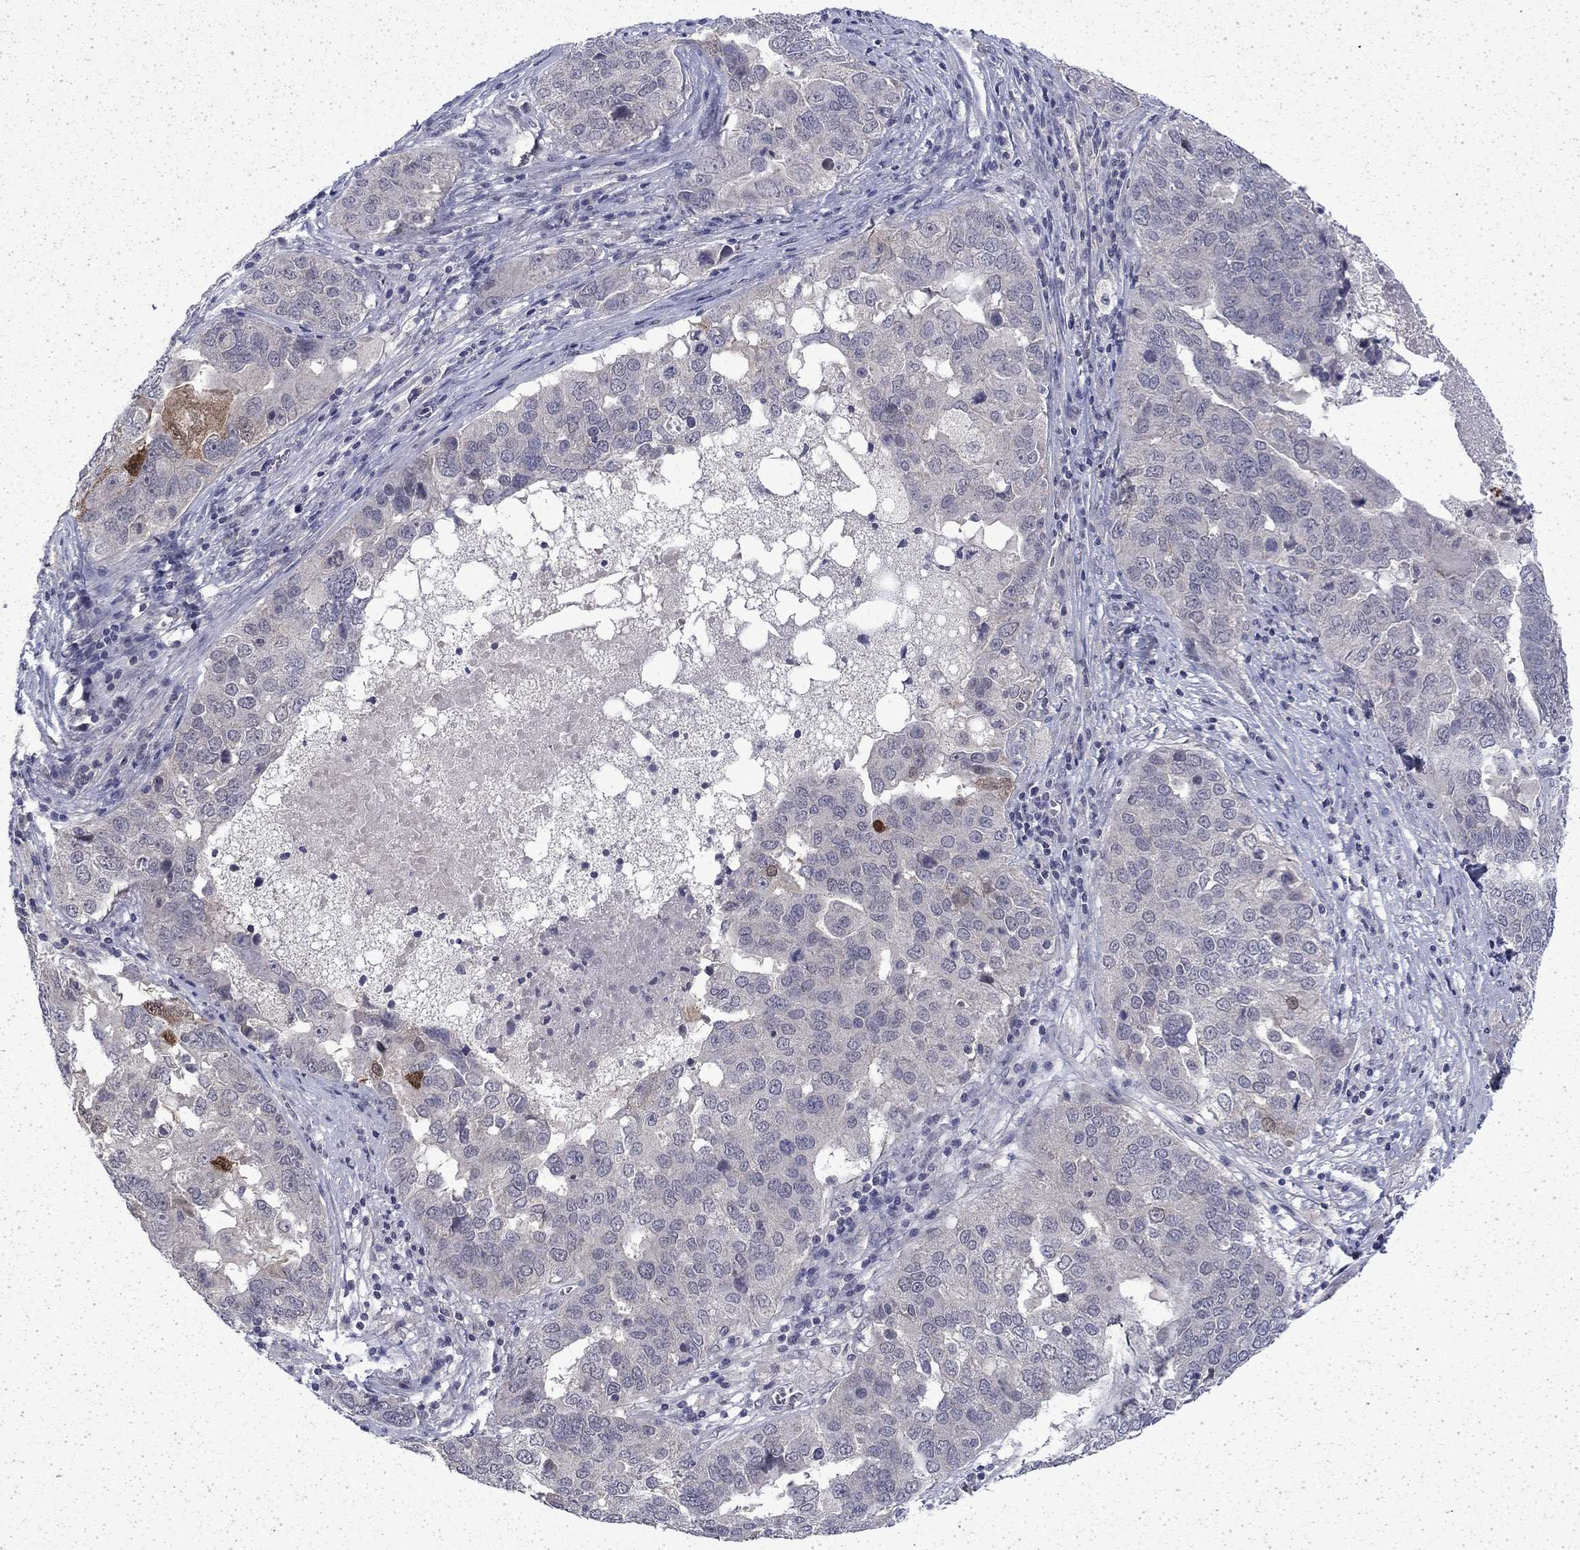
{"staining": {"intensity": "negative", "quantity": "none", "location": "none"}, "tissue": "ovarian cancer", "cell_type": "Tumor cells", "image_type": "cancer", "snomed": [{"axis": "morphology", "description": "Carcinoma, endometroid"}, {"axis": "topography", "description": "Soft tissue"}, {"axis": "topography", "description": "Ovary"}], "caption": "DAB immunohistochemical staining of human endometroid carcinoma (ovarian) demonstrates no significant staining in tumor cells.", "gene": "CHAT", "patient": {"sex": "female", "age": 52}}